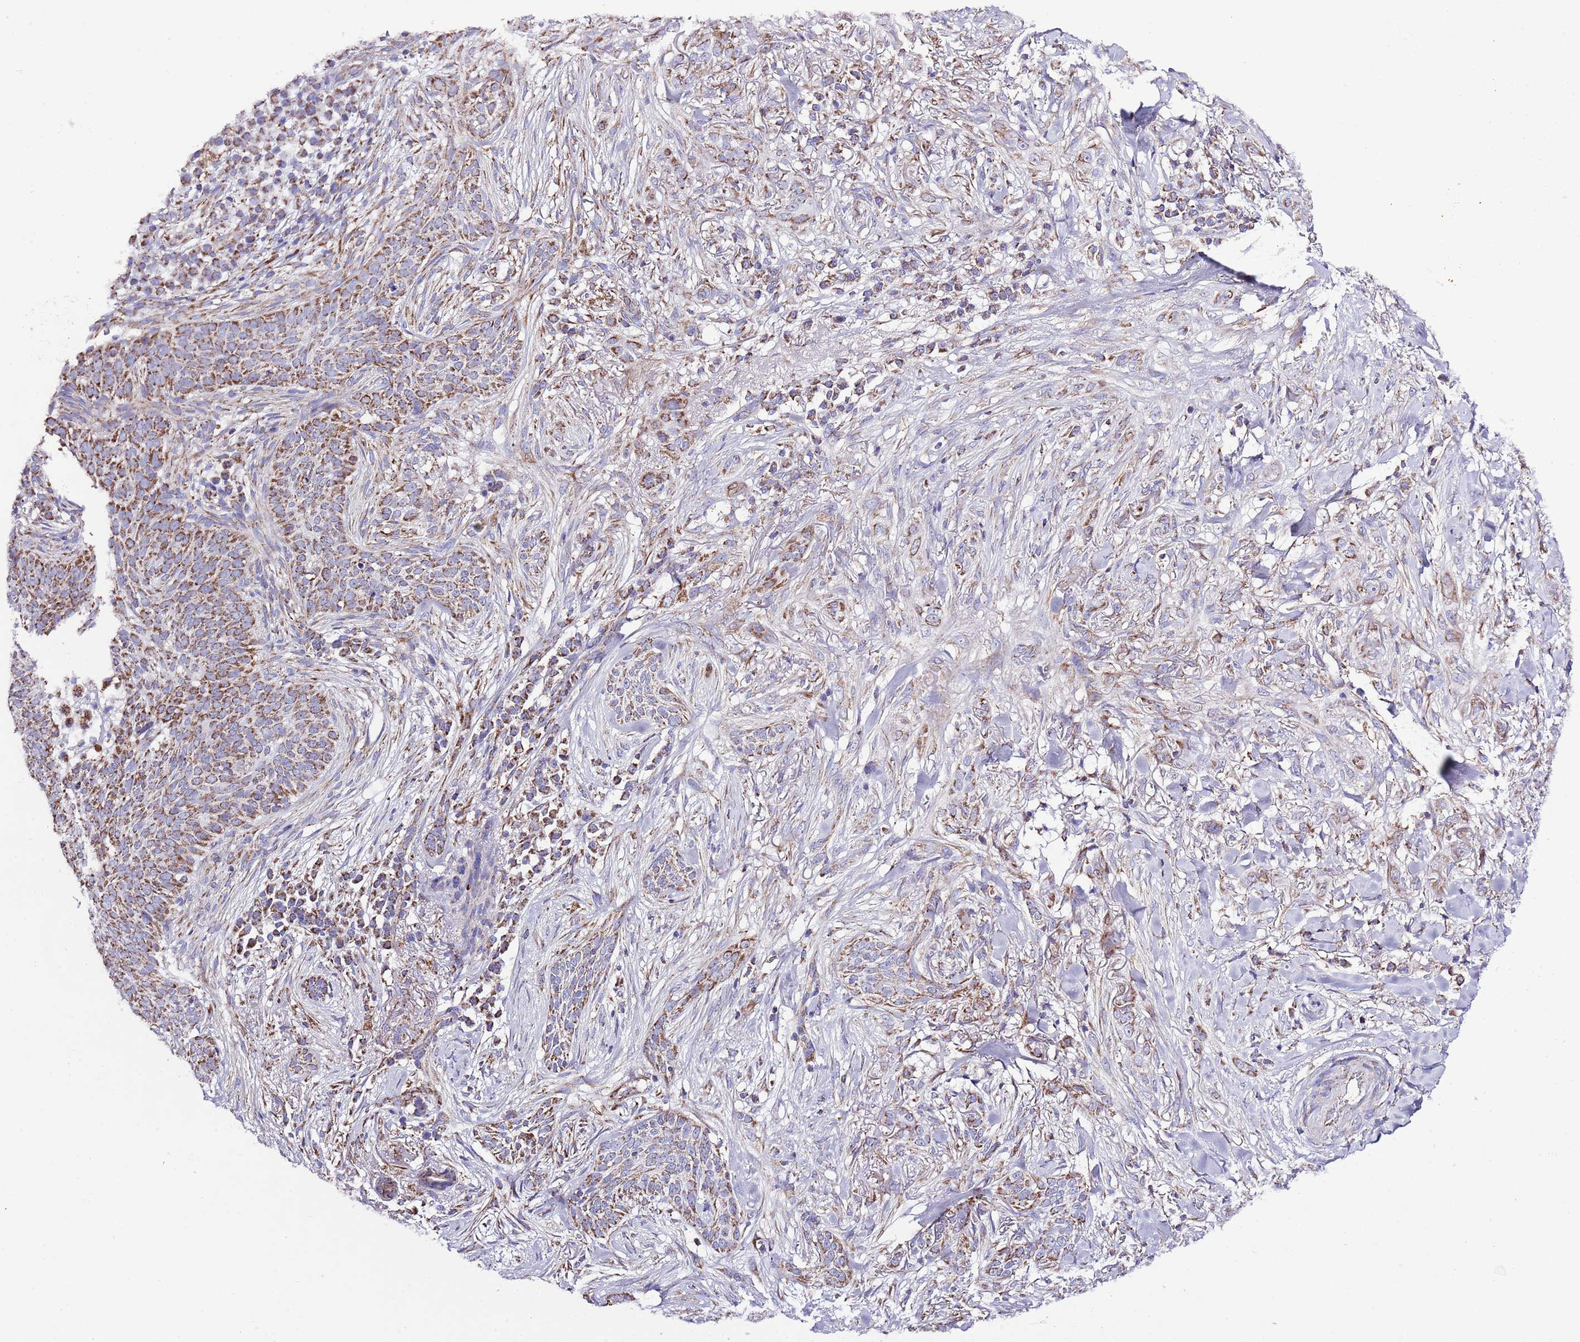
{"staining": {"intensity": "moderate", "quantity": ">75%", "location": "cytoplasmic/membranous"}, "tissue": "skin cancer", "cell_type": "Tumor cells", "image_type": "cancer", "snomed": [{"axis": "morphology", "description": "Basal cell carcinoma"}, {"axis": "topography", "description": "Skin"}], "caption": "About >75% of tumor cells in human skin cancer show moderate cytoplasmic/membranous protein staining as visualized by brown immunohistochemical staining.", "gene": "TEKTIP1", "patient": {"sex": "male", "age": 72}}